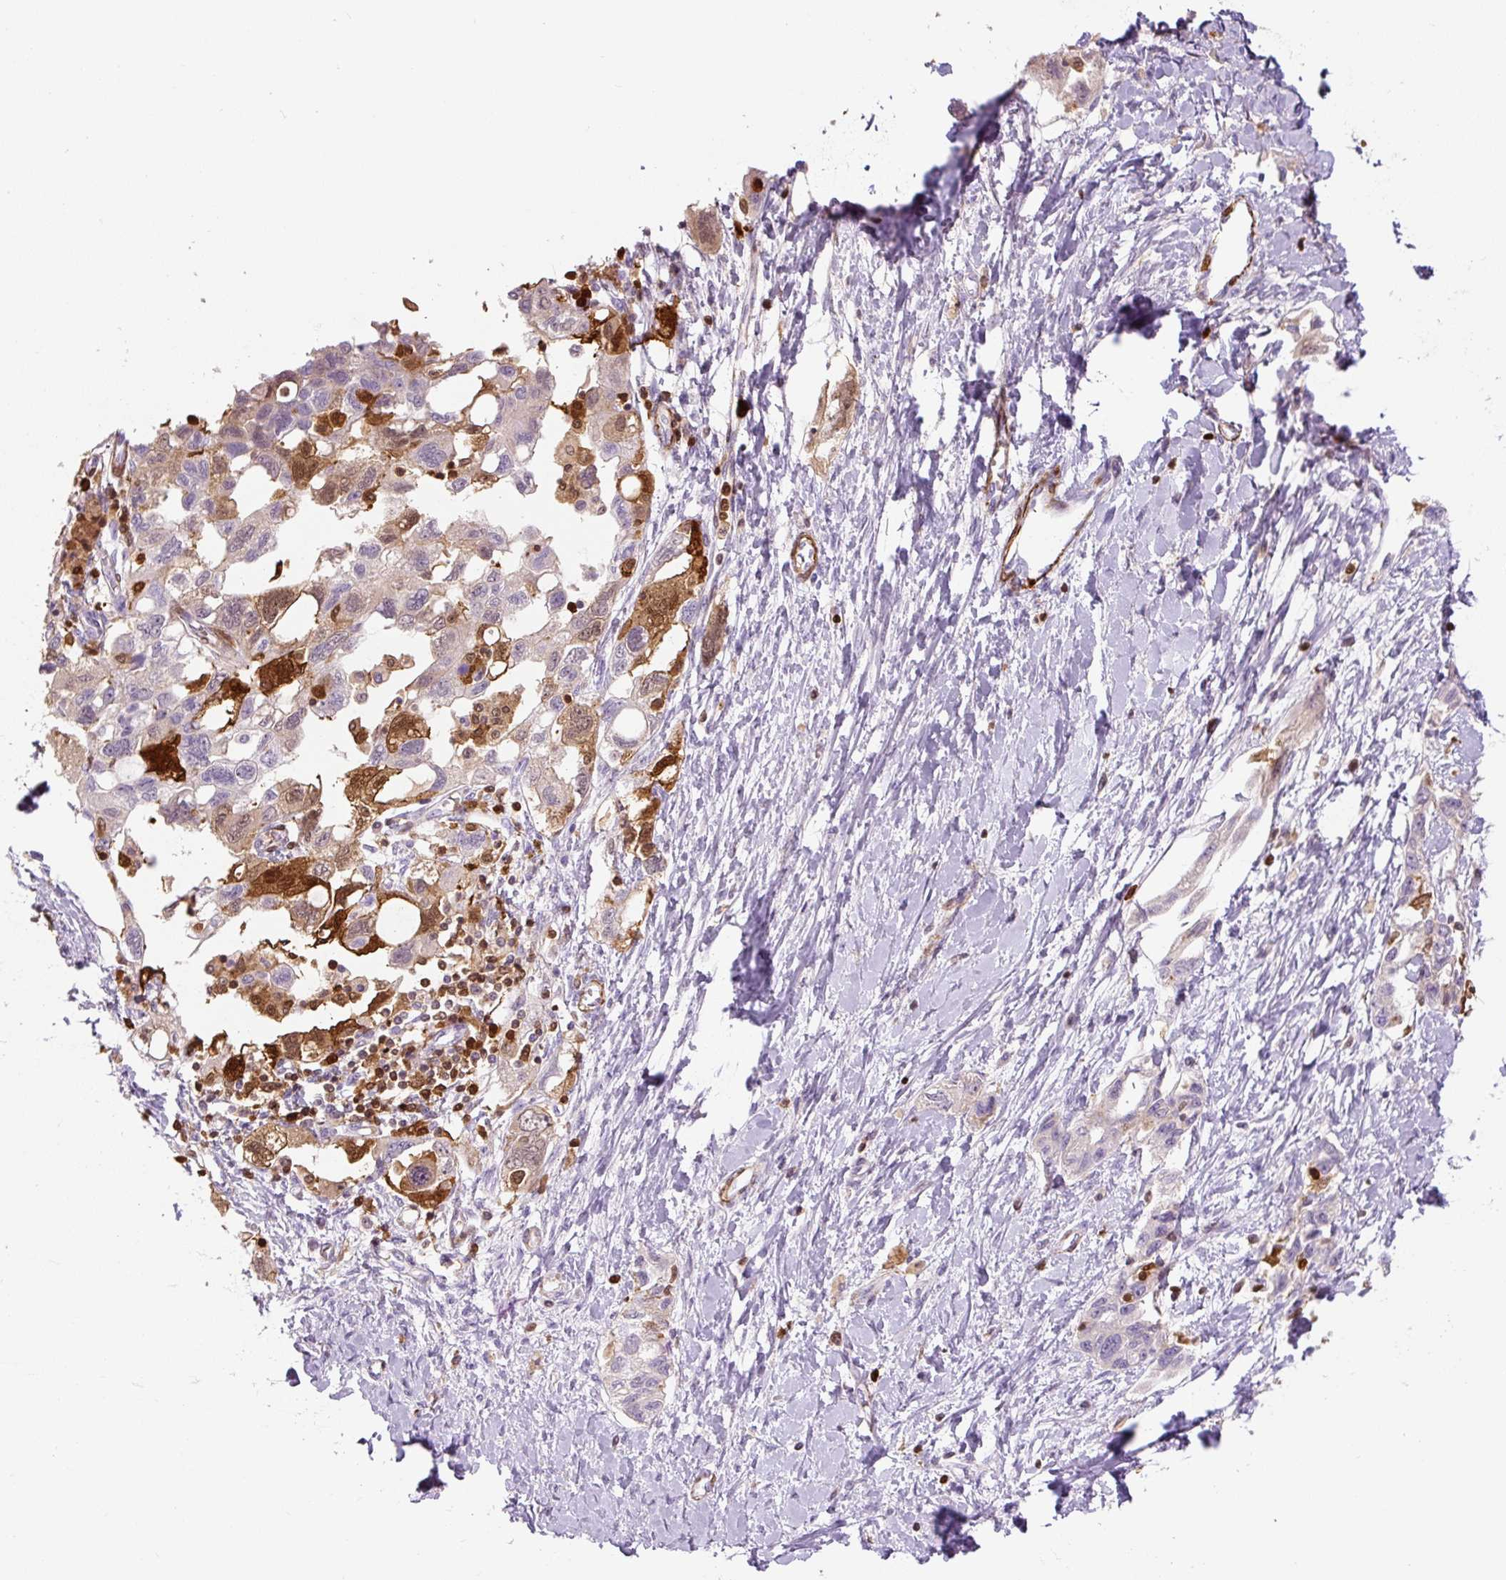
{"staining": {"intensity": "moderate", "quantity": "<25%", "location": "cytoplasmic/membranous,nuclear"}, "tissue": "ovarian cancer", "cell_type": "Tumor cells", "image_type": "cancer", "snomed": [{"axis": "morphology", "description": "Carcinoma, NOS"}, {"axis": "morphology", "description": "Cystadenocarcinoma, serous, NOS"}, {"axis": "topography", "description": "Ovary"}], "caption": "Immunohistochemistry (IHC) micrograph of ovarian cancer stained for a protein (brown), which reveals low levels of moderate cytoplasmic/membranous and nuclear positivity in about <25% of tumor cells.", "gene": "S100A4", "patient": {"sex": "female", "age": 69}}